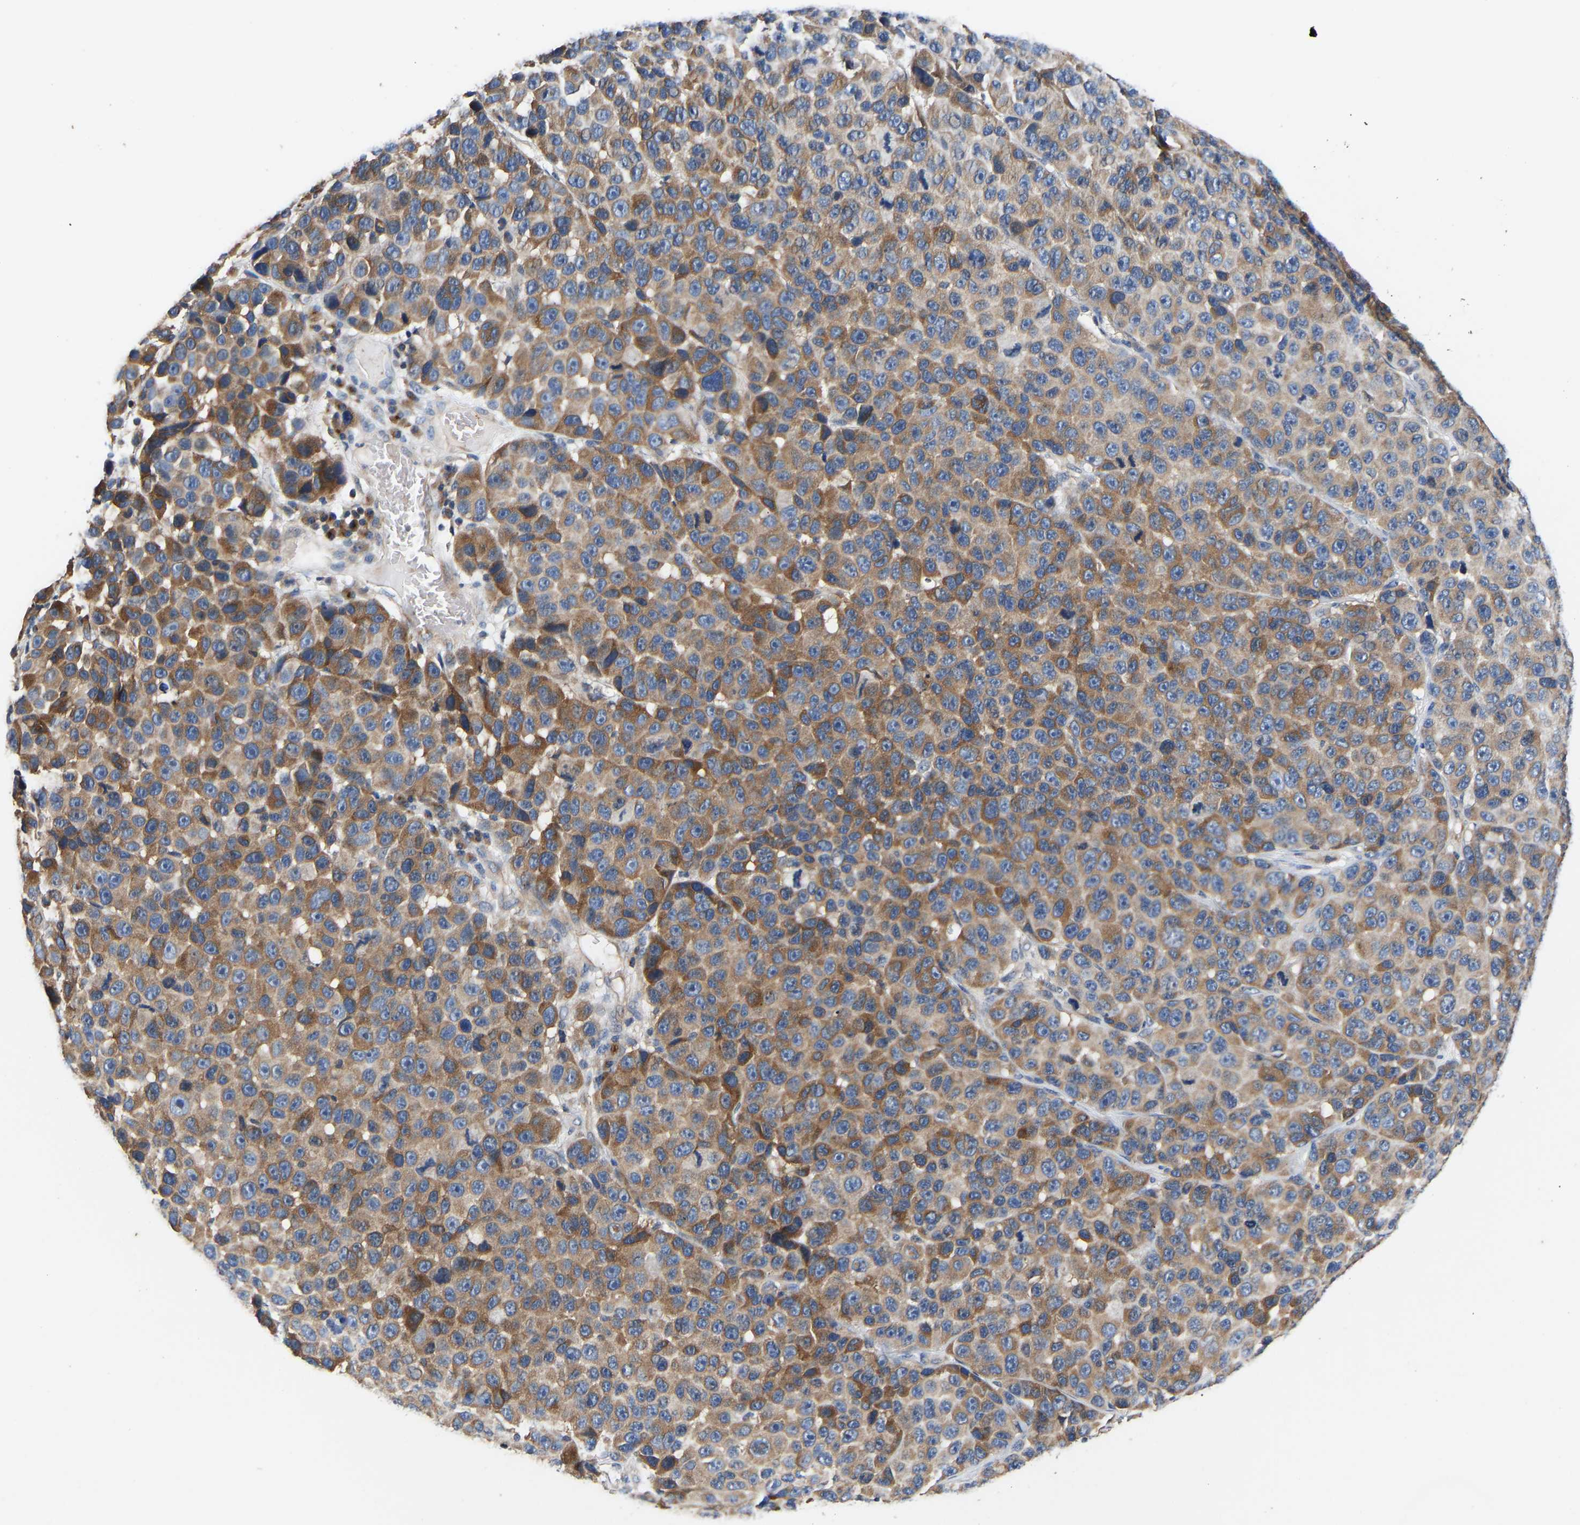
{"staining": {"intensity": "moderate", "quantity": ">75%", "location": "cytoplasmic/membranous"}, "tissue": "melanoma", "cell_type": "Tumor cells", "image_type": "cancer", "snomed": [{"axis": "morphology", "description": "Malignant melanoma, NOS"}, {"axis": "topography", "description": "Skin"}], "caption": "Moderate cytoplasmic/membranous positivity for a protein is seen in about >75% of tumor cells of melanoma using IHC.", "gene": "LRBA", "patient": {"sex": "male", "age": 53}}